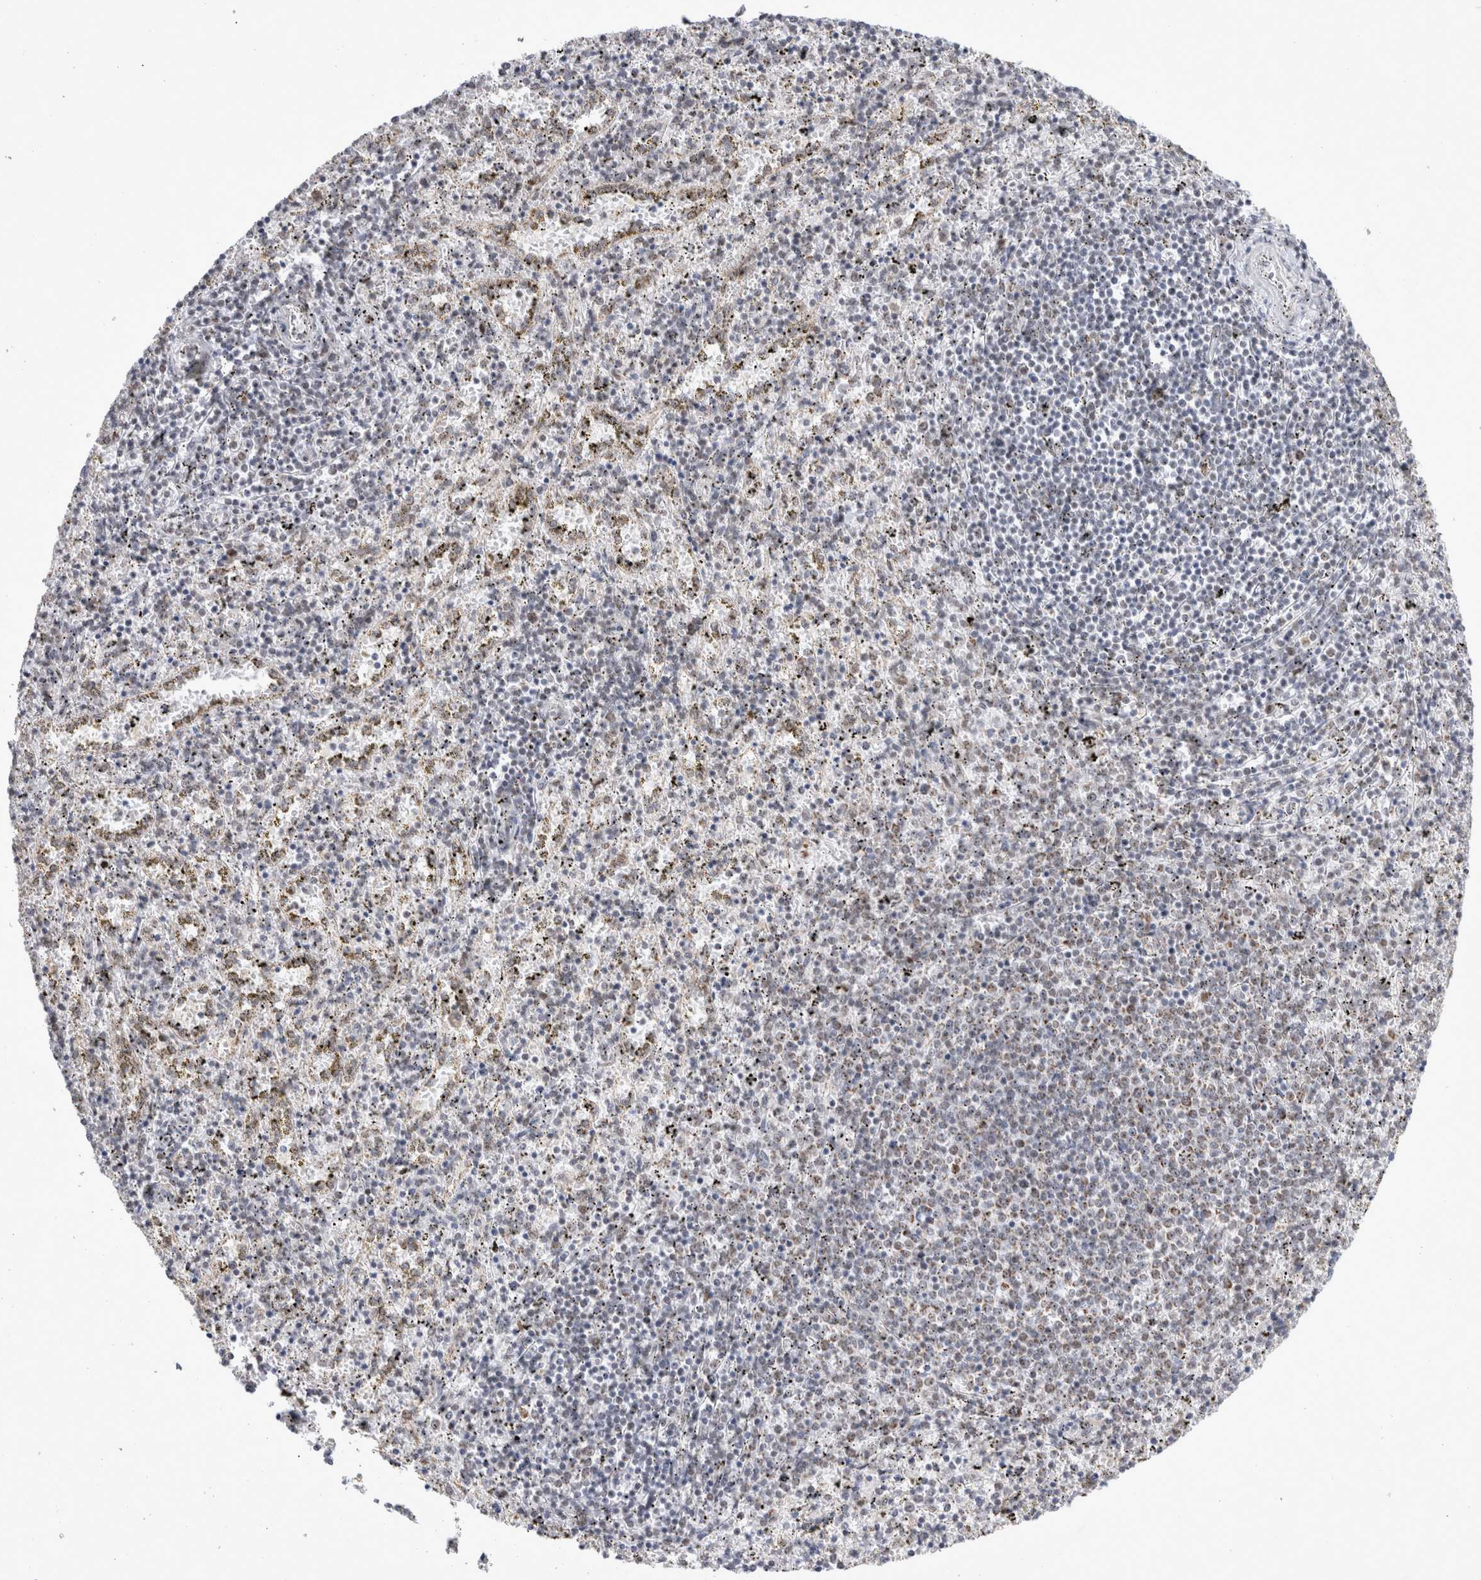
{"staining": {"intensity": "weak", "quantity": "25%-75%", "location": "cytoplasmic/membranous"}, "tissue": "spleen", "cell_type": "Cells in red pulp", "image_type": "normal", "snomed": [{"axis": "morphology", "description": "Normal tissue, NOS"}, {"axis": "topography", "description": "Spleen"}], "caption": "Immunohistochemical staining of unremarkable spleen demonstrates 25%-75% levels of weak cytoplasmic/membranous protein expression in about 25%-75% of cells in red pulp.", "gene": "MRPL37", "patient": {"sex": "male", "age": 11}}